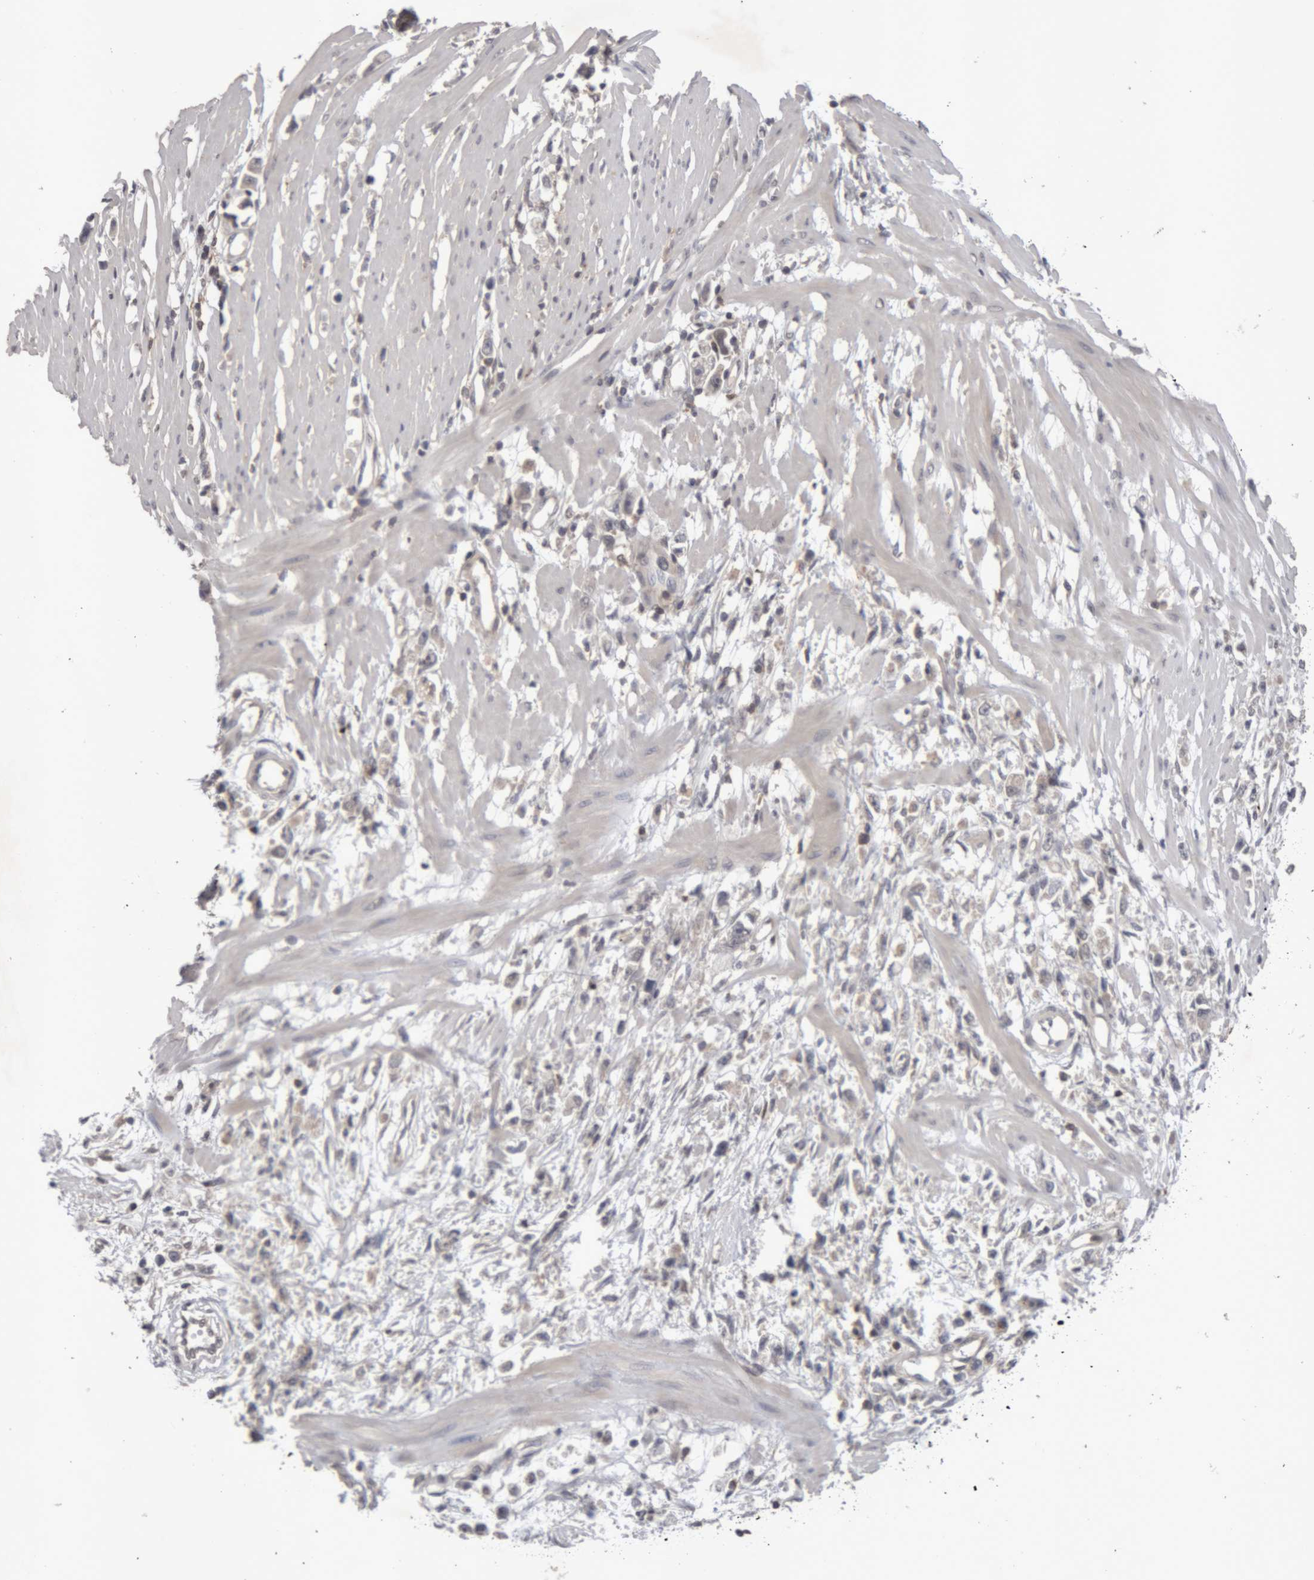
{"staining": {"intensity": "negative", "quantity": "none", "location": "none"}, "tissue": "stomach cancer", "cell_type": "Tumor cells", "image_type": "cancer", "snomed": [{"axis": "morphology", "description": "Adenocarcinoma, NOS"}, {"axis": "topography", "description": "Stomach"}], "caption": "A micrograph of stomach adenocarcinoma stained for a protein demonstrates no brown staining in tumor cells. The staining is performed using DAB brown chromogen with nuclei counter-stained in using hematoxylin.", "gene": "NFATC2", "patient": {"sex": "female", "age": 59}}